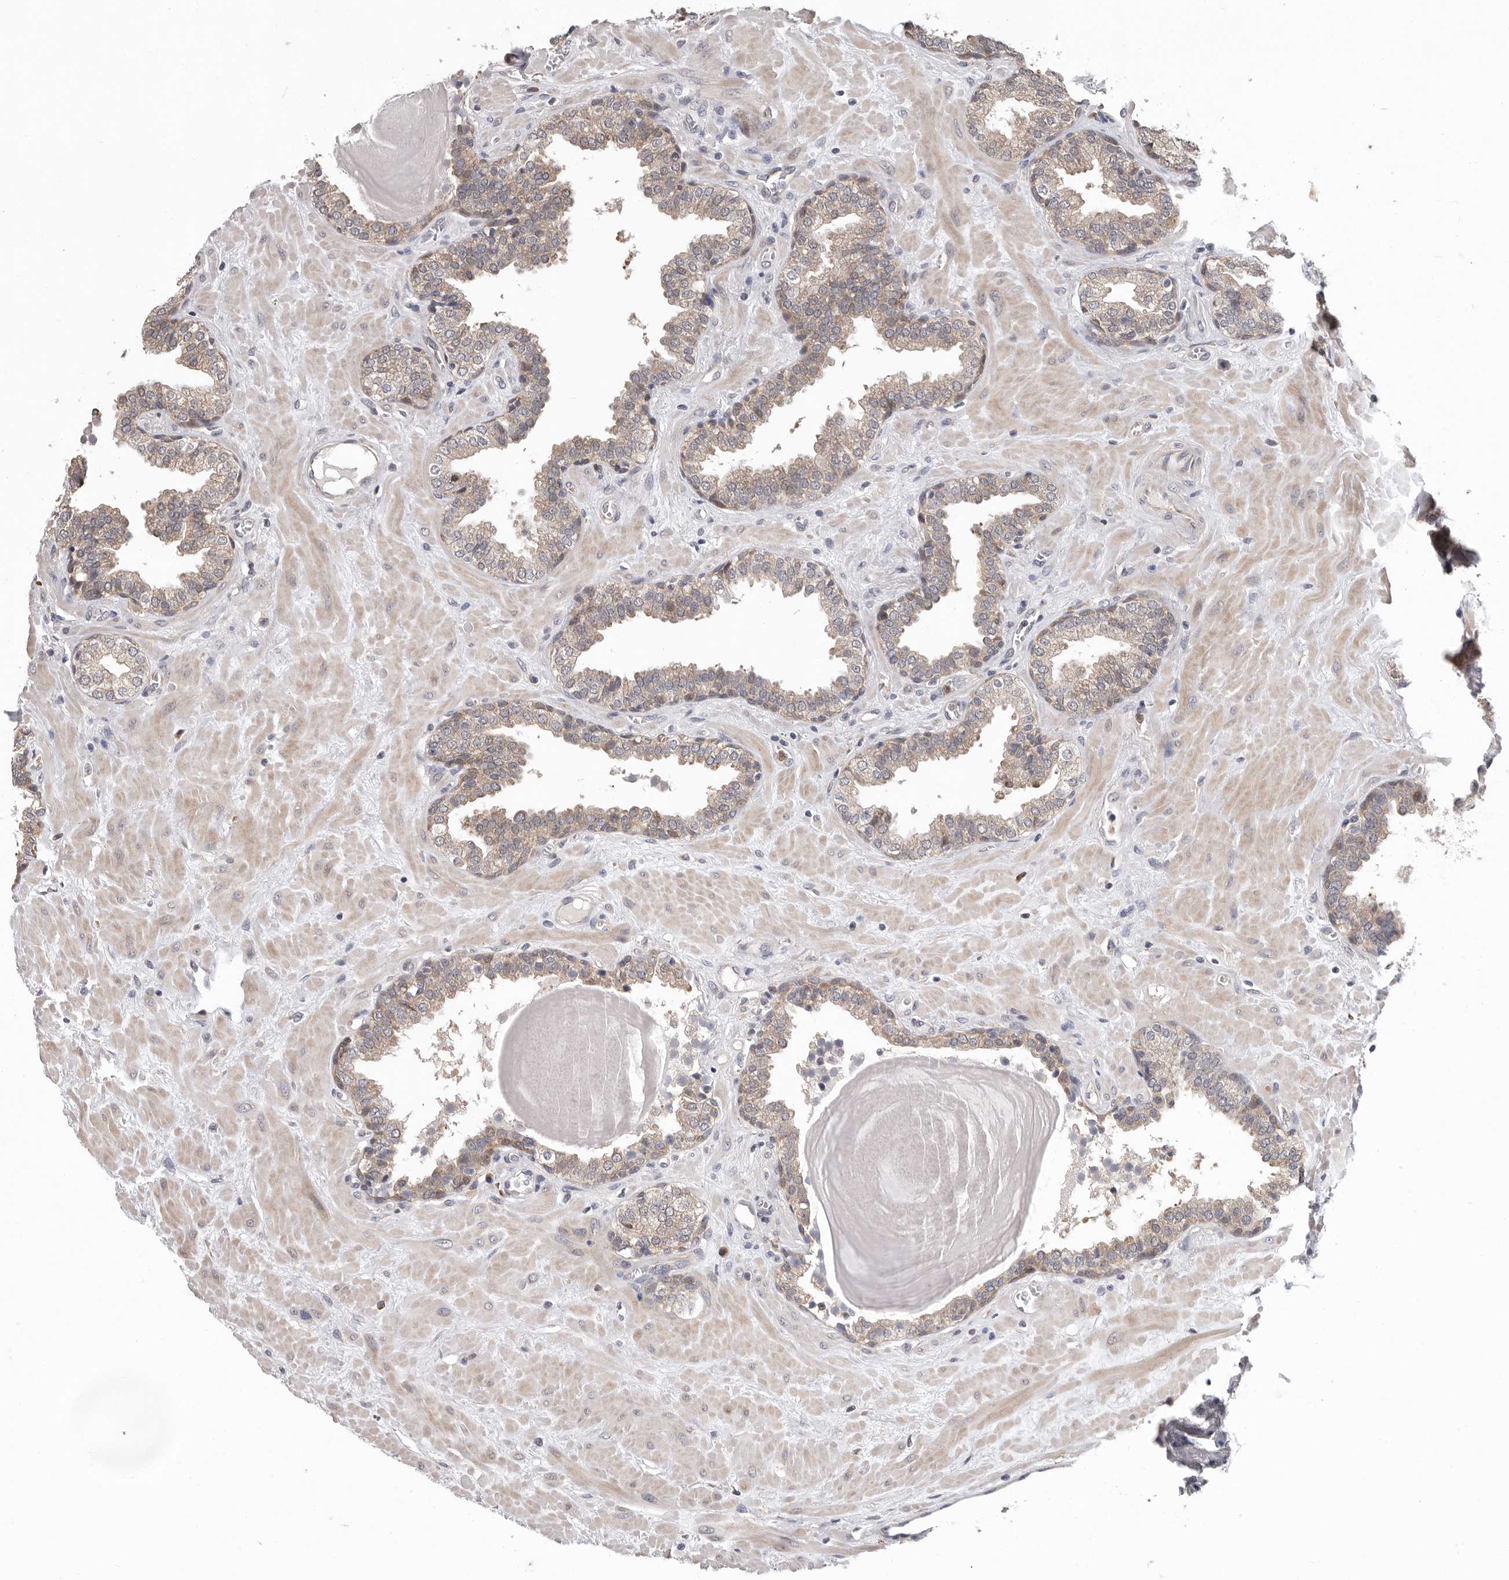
{"staining": {"intensity": "weak", "quantity": "25%-75%", "location": "cytoplasmic/membranous"}, "tissue": "prostate", "cell_type": "Glandular cells", "image_type": "normal", "snomed": [{"axis": "morphology", "description": "Normal tissue, NOS"}, {"axis": "topography", "description": "Prostate"}], "caption": "Immunohistochemistry photomicrograph of unremarkable prostate: prostate stained using immunohistochemistry (IHC) displays low levels of weak protein expression localized specifically in the cytoplasmic/membranous of glandular cells, appearing as a cytoplasmic/membranous brown color.", "gene": "RALGPS2", "patient": {"sex": "male", "age": 51}}